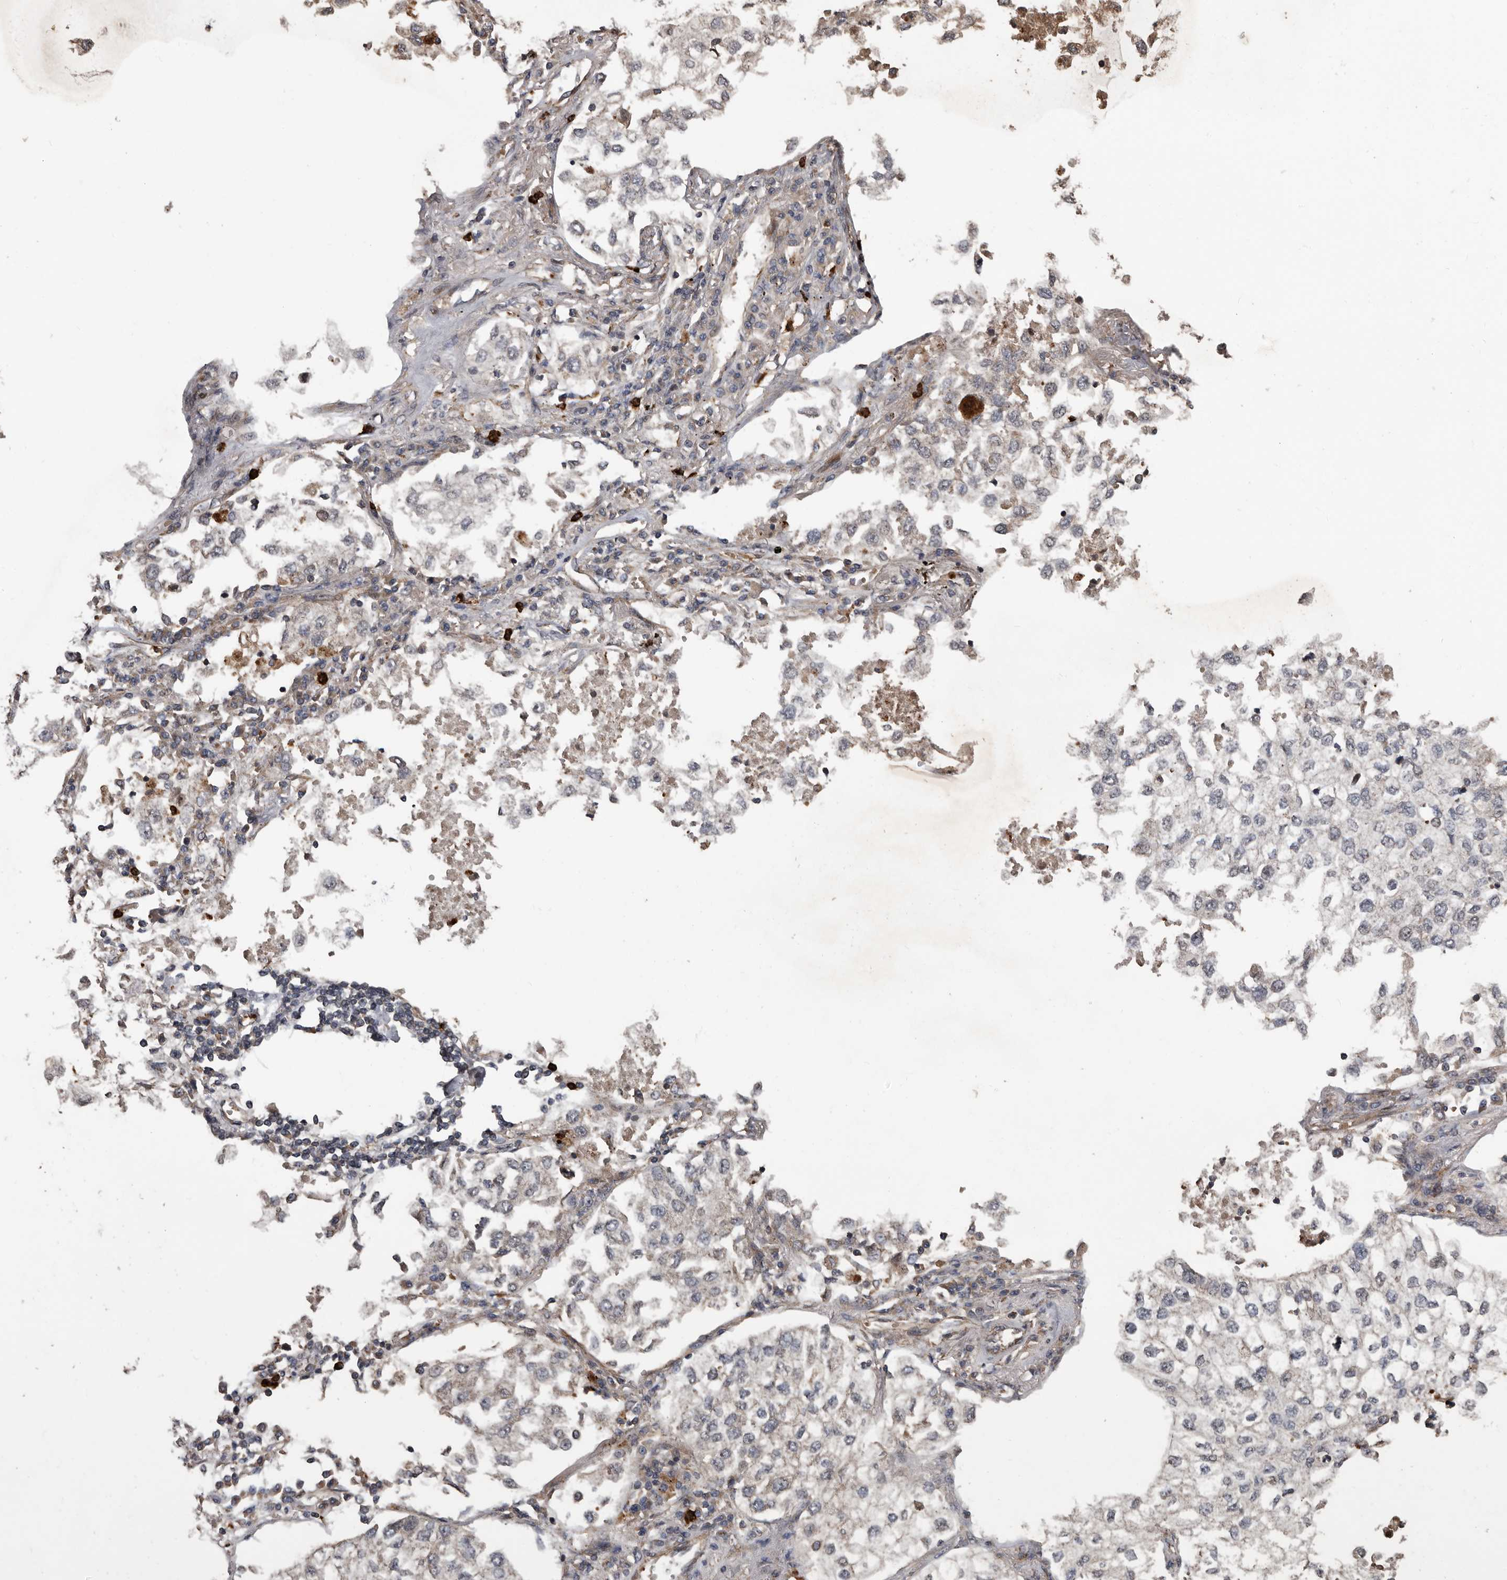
{"staining": {"intensity": "weak", "quantity": "<25%", "location": "cytoplasmic/membranous"}, "tissue": "lung cancer", "cell_type": "Tumor cells", "image_type": "cancer", "snomed": [{"axis": "morphology", "description": "Adenocarcinoma, NOS"}, {"axis": "topography", "description": "Lung"}], "caption": "Tumor cells are negative for protein expression in human lung adenocarcinoma.", "gene": "ARHGEF5", "patient": {"sex": "male", "age": 63}}